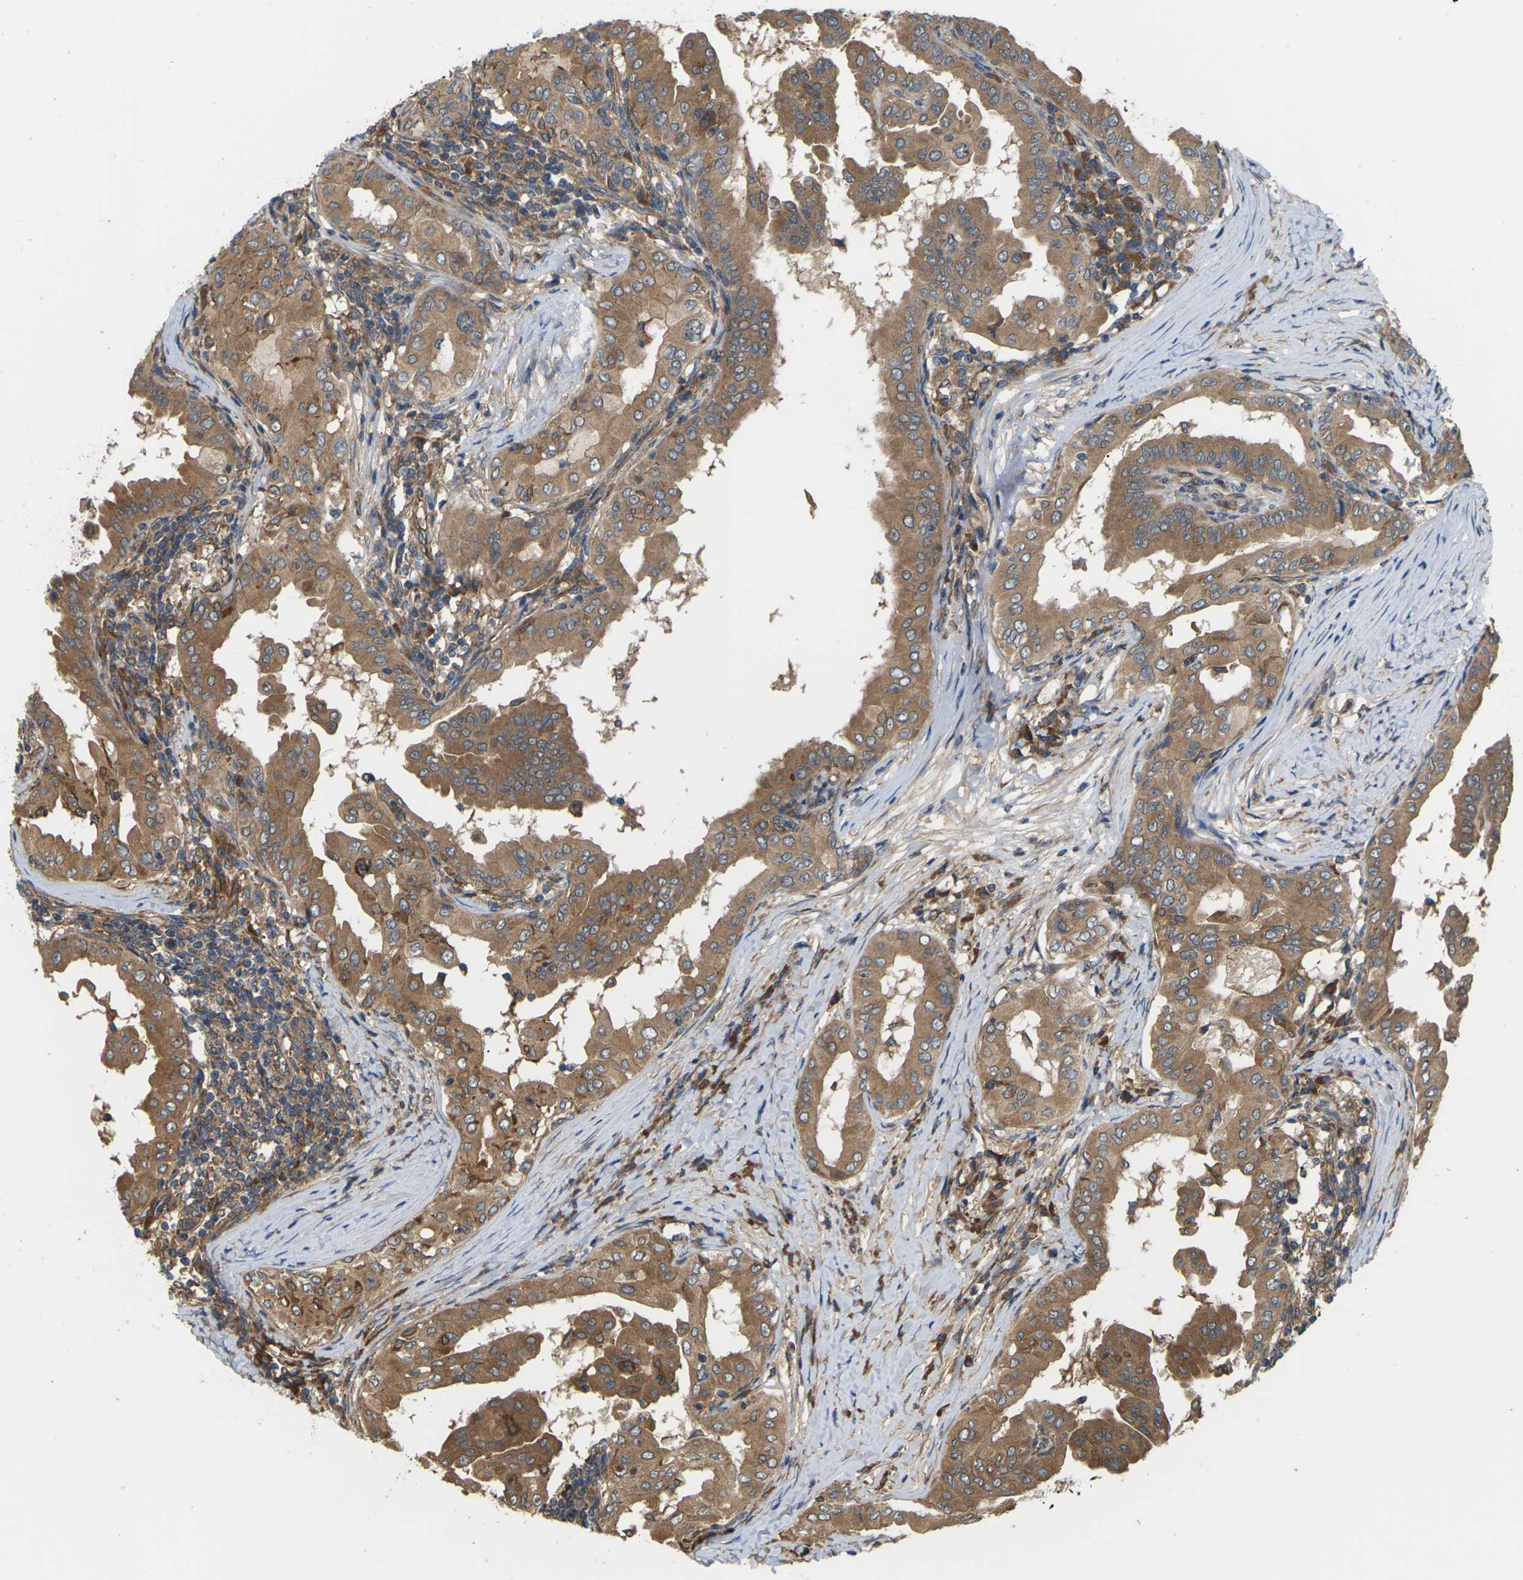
{"staining": {"intensity": "moderate", "quantity": ">75%", "location": "cytoplasmic/membranous"}, "tissue": "thyroid cancer", "cell_type": "Tumor cells", "image_type": "cancer", "snomed": [{"axis": "morphology", "description": "Papillary adenocarcinoma, NOS"}, {"axis": "topography", "description": "Thyroid gland"}], "caption": "Thyroid cancer (papillary adenocarcinoma) stained for a protein exhibits moderate cytoplasmic/membranous positivity in tumor cells.", "gene": "NRAS", "patient": {"sex": "male", "age": 33}}